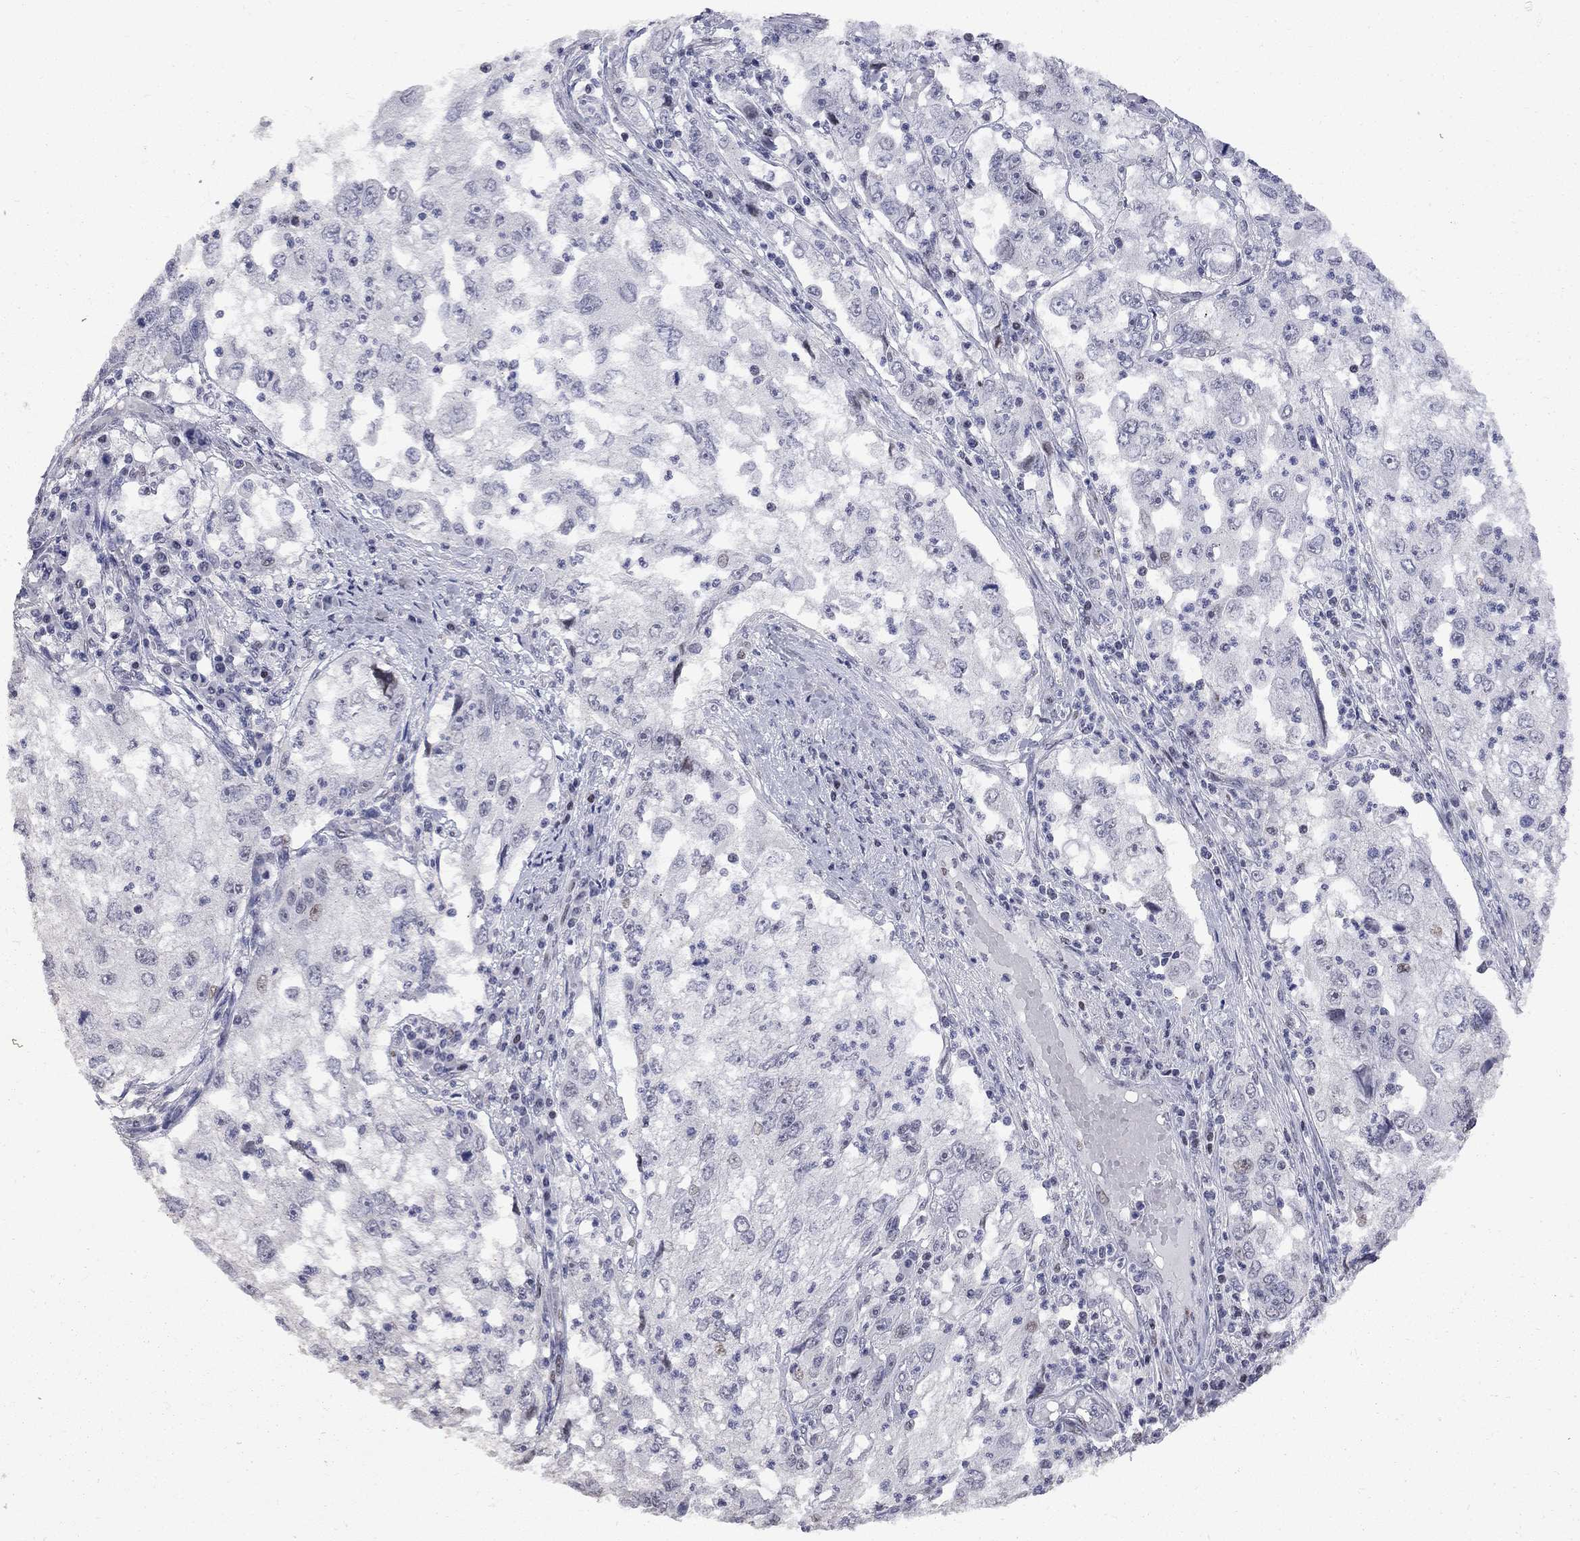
{"staining": {"intensity": "negative", "quantity": "none", "location": "none"}, "tissue": "cervical cancer", "cell_type": "Tumor cells", "image_type": "cancer", "snomed": [{"axis": "morphology", "description": "Squamous cell carcinoma, NOS"}, {"axis": "topography", "description": "Cervix"}], "caption": "Cervical cancer (squamous cell carcinoma) stained for a protein using immunohistochemistry shows no staining tumor cells.", "gene": "ZNF154", "patient": {"sex": "female", "age": 36}}